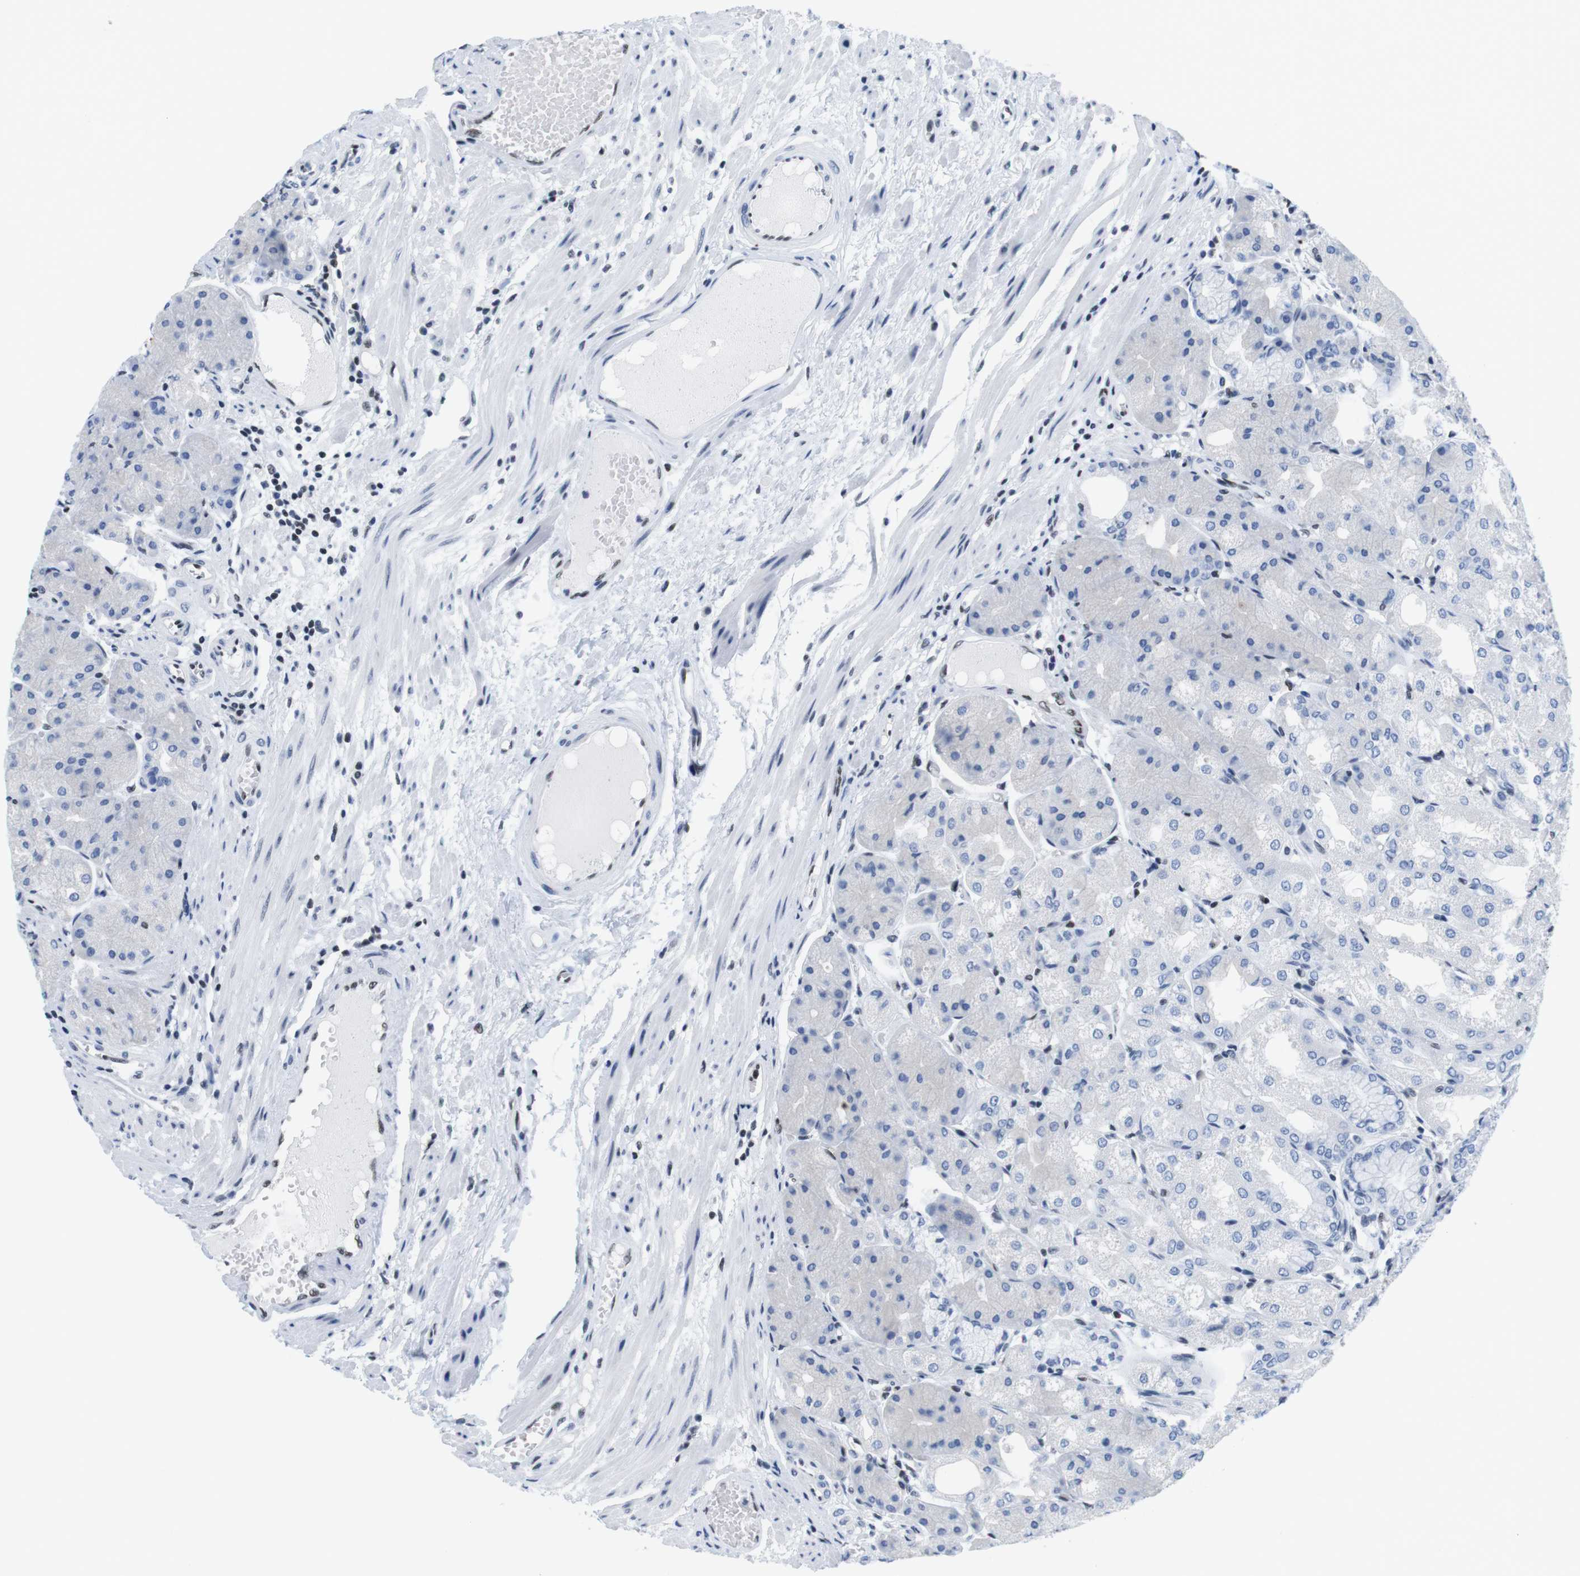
{"staining": {"intensity": "negative", "quantity": "none", "location": "none"}, "tissue": "stomach", "cell_type": "Glandular cells", "image_type": "normal", "snomed": [{"axis": "morphology", "description": "Normal tissue, NOS"}, {"axis": "topography", "description": "Stomach, upper"}], "caption": "The image shows no significant positivity in glandular cells of stomach. (DAB IHC, high magnification).", "gene": "IFI16", "patient": {"sex": "male", "age": 72}}